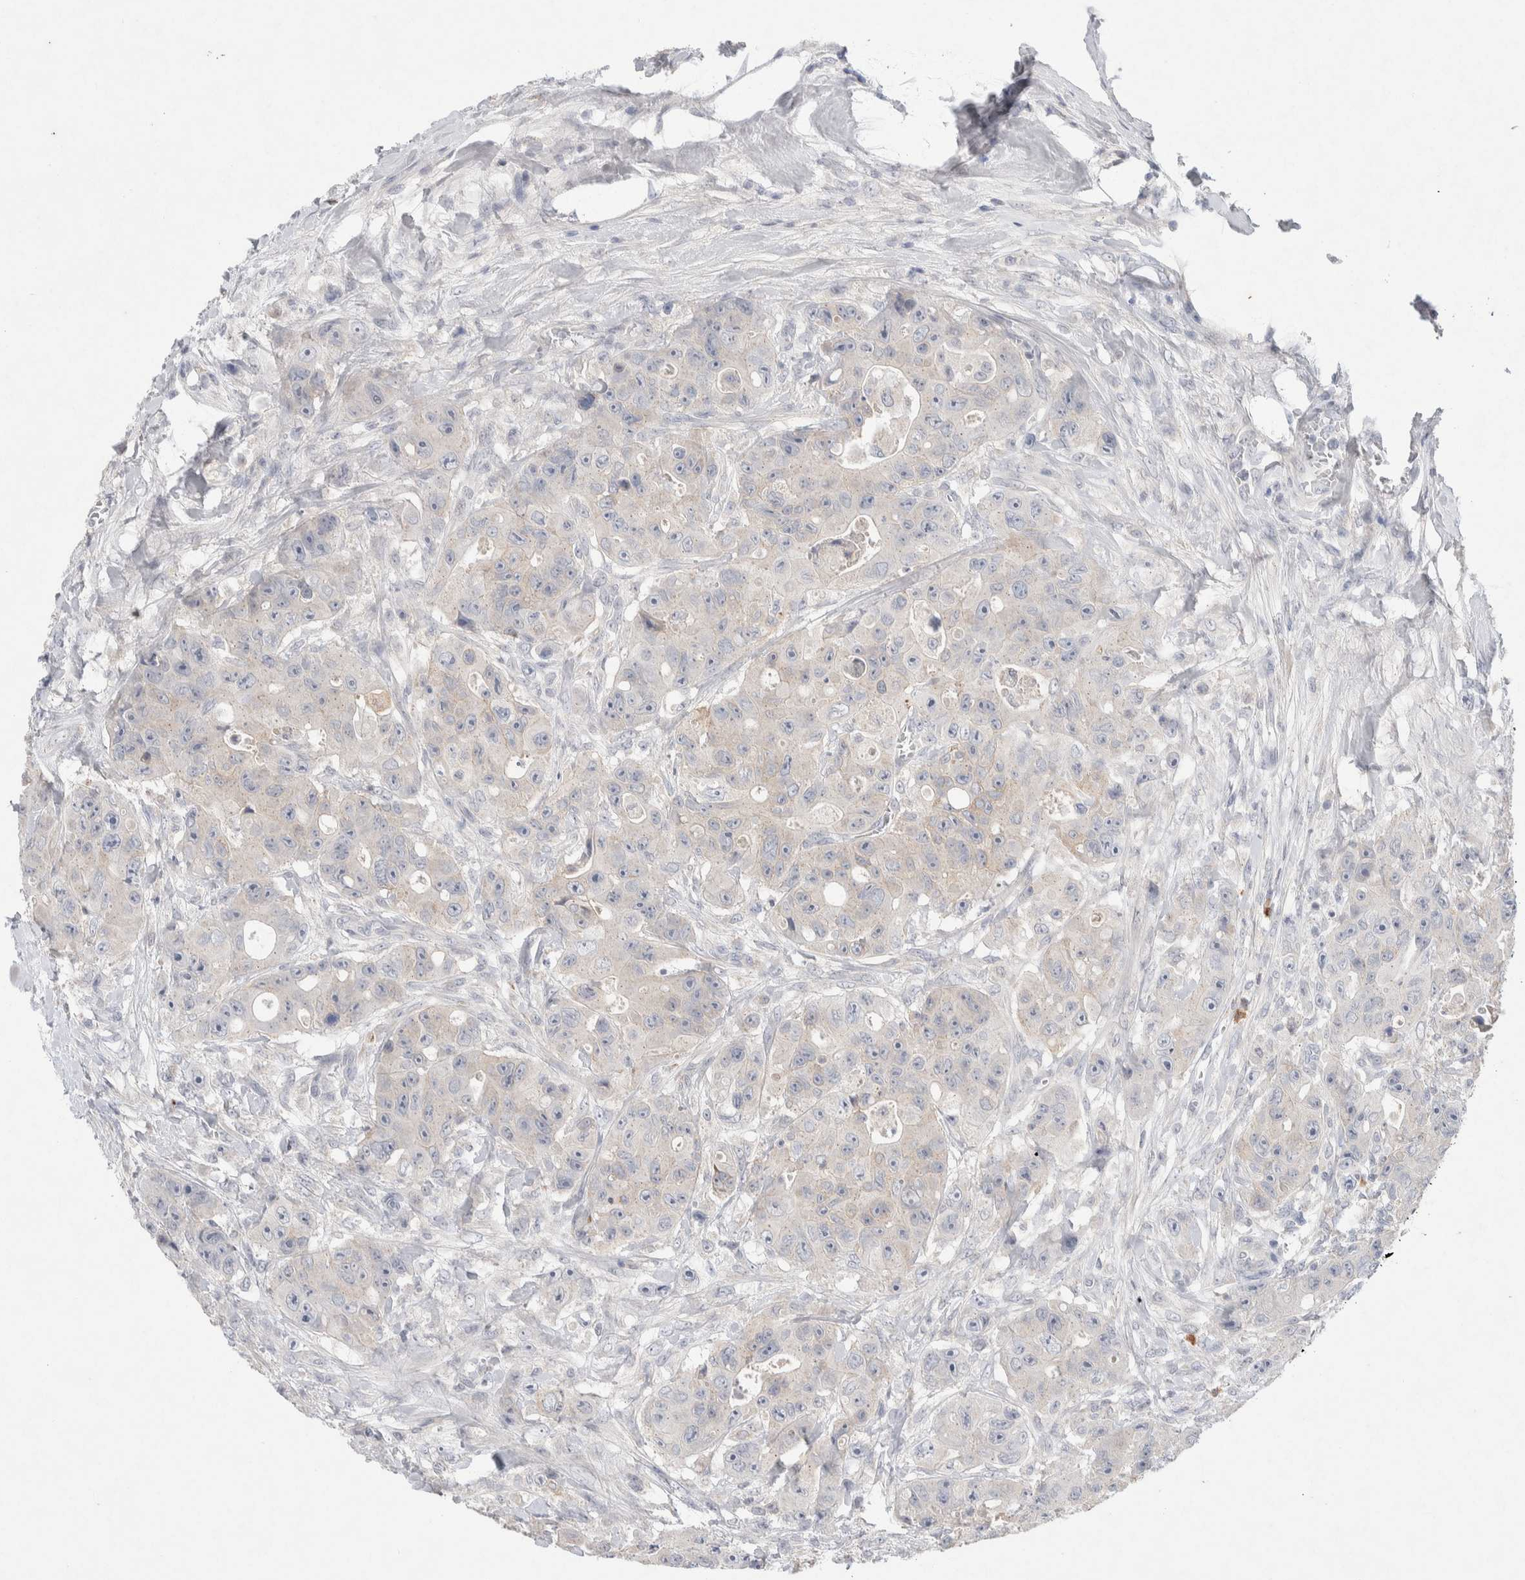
{"staining": {"intensity": "weak", "quantity": "<25%", "location": "cytoplasmic/membranous"}, "tissue": "colorectal cancer", "cell_type": "Tumor cells", "image_type": "cancer", "snomed": [{"axis": "morphology", "description": "Adenocarcinoma, NOS"}, {"axis": "topography", "description": "Colon"}], "caption": "DAB (3,3'-diaminobenzidine) immunohistochemical staining of human colorectal cancer (adenocarcinoma) displays no significant staining in tumor cells.", "gene": "CMTM4", "patient": {"sex": "female", "age": 46}}